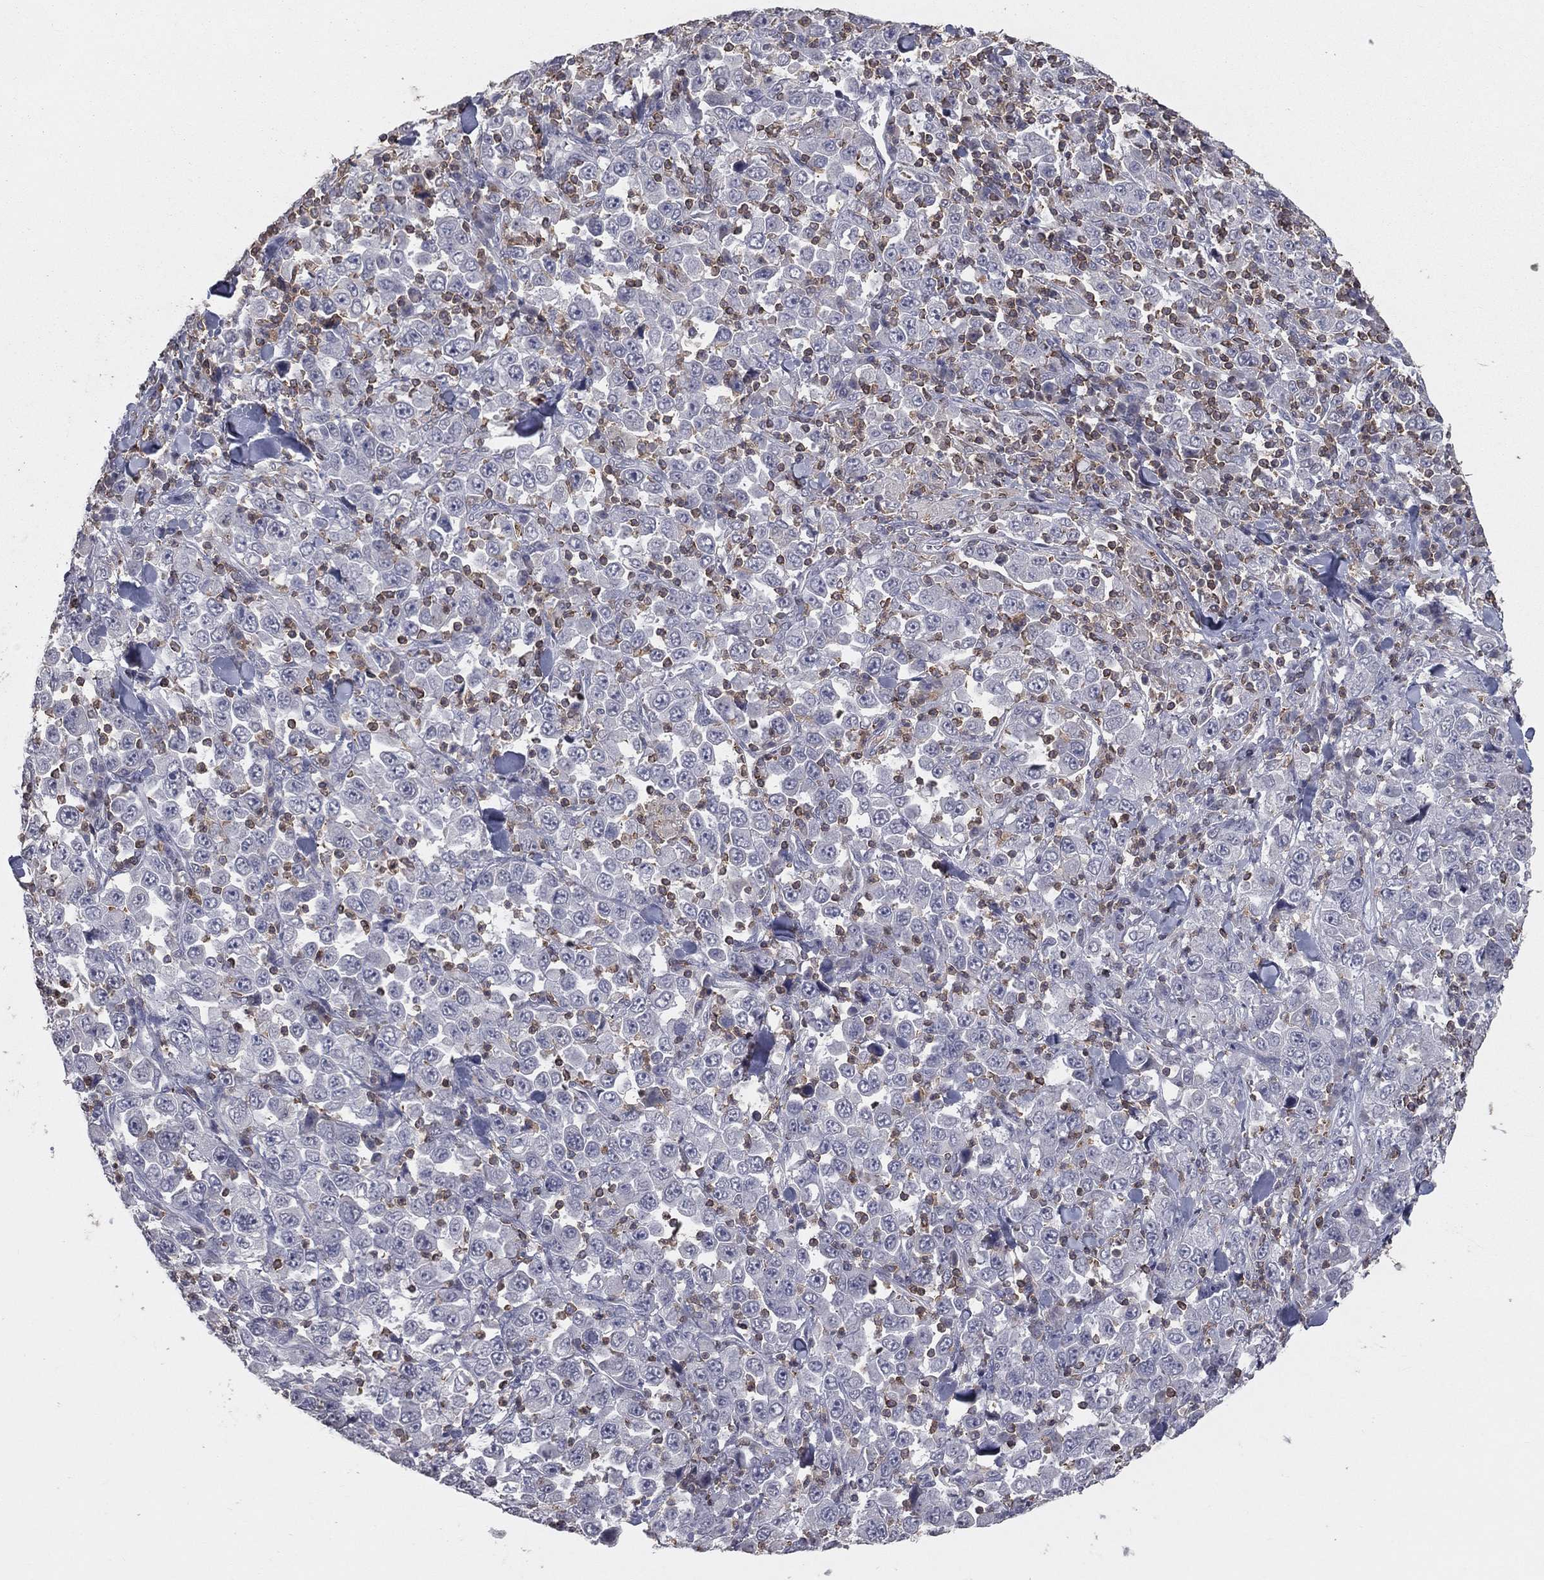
{"staining": {"intensity": "negative", "quantity": "none", "location": "none"}, "tissue": "stomach cancer", "cell_type": "Tumor cells", "image_type": "cancer", "snomed": [{"axis": "morphology", "description": "Normal tissue, NOS"}, {"axis": "morphology", "description": "Adenocarcinoma, NOS"}, {"axis": "topography", "description": "Stomach, upper"}, {"axis": "topography", "description": "Stomach"}], "caption": "This is an immunohistochemistry (IHC) photomicrograph of human stomach cancer. There is no staining in tumor cells.", "gene": "PSTPIP1", "patient": {"sex": "male", "age": 59}}